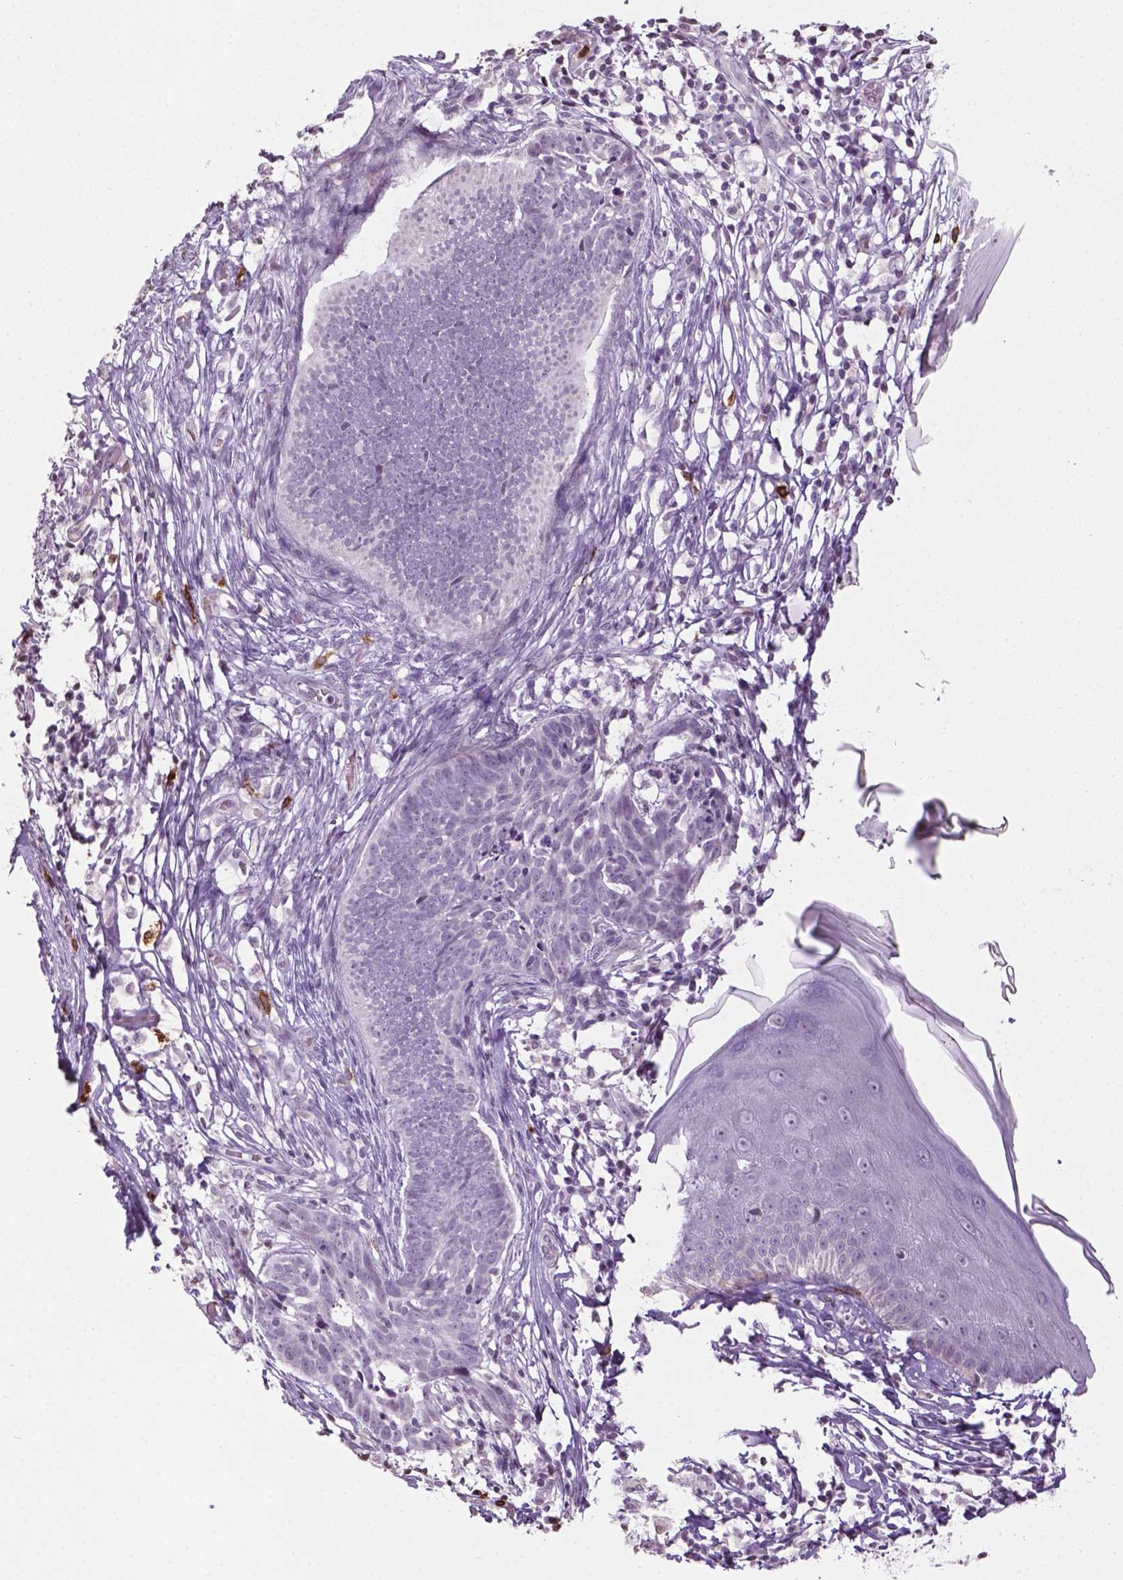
{"staining": {"intensity": "negative", "quantity": "none", "location": "none"}, "tissue": "skin cancer", "cell_type": "Tumor cells", "image_type": "cancer", "snomed": [{"axis": "morphology", "description": "Basal cell carcinoma"}, {"axis": "topography", "description": "Skin"}], "caption": "The image shows no staining of tumor cells in skin basal cell carcinoma. The staining was performed using DAB (3,3'-diaminobenzidine) to visualize the protein expression in brown, while the nuclei were stained in blue with hematoxylin (Magnification: 20x).", "gene": "NTNG2", "patient": {"sex": "male", "age": 85}}